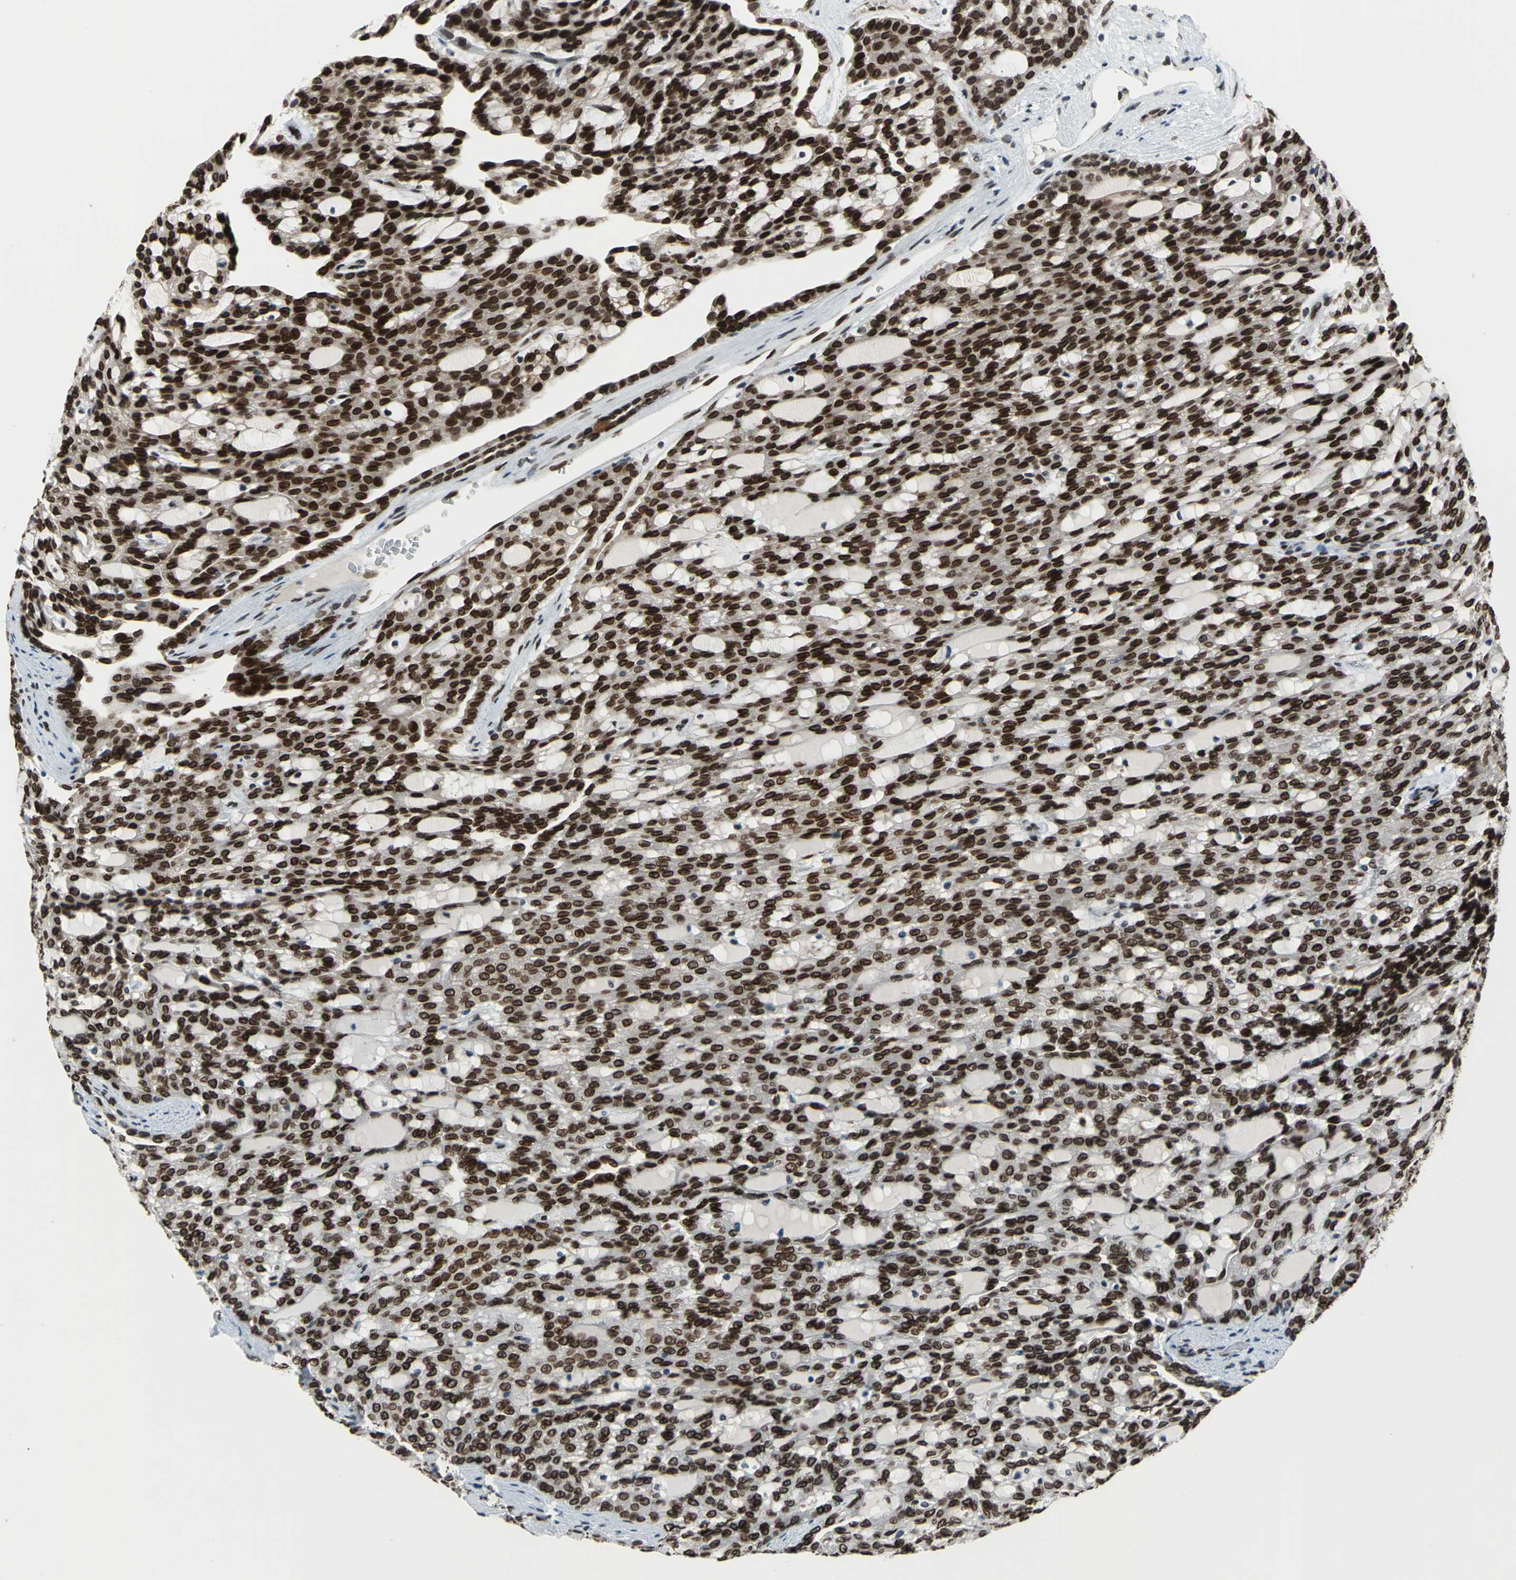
{"staining": {"intensity": "strong", "quantity": ">75%", "location": "cytoplasmic/membranous,nuclear"}, "tissue": "renal cancer", "cell_type": "Tumor cells", "image_type": "cancer", "snomed": [{"axis": "morphology", "description": "Adenocarcinoma, NOS"}, {"axis": "topography", "description": "Kidney"}], "caption": "Protein analysis of renal cancer (adenocarcinoma) tissue exhibits strong cytoplasmic/membranous and nuclear positivity in approximately >75% of tumor cells.", "gene": "ISY1", "patient": {"sex": "male", "age": 63}}